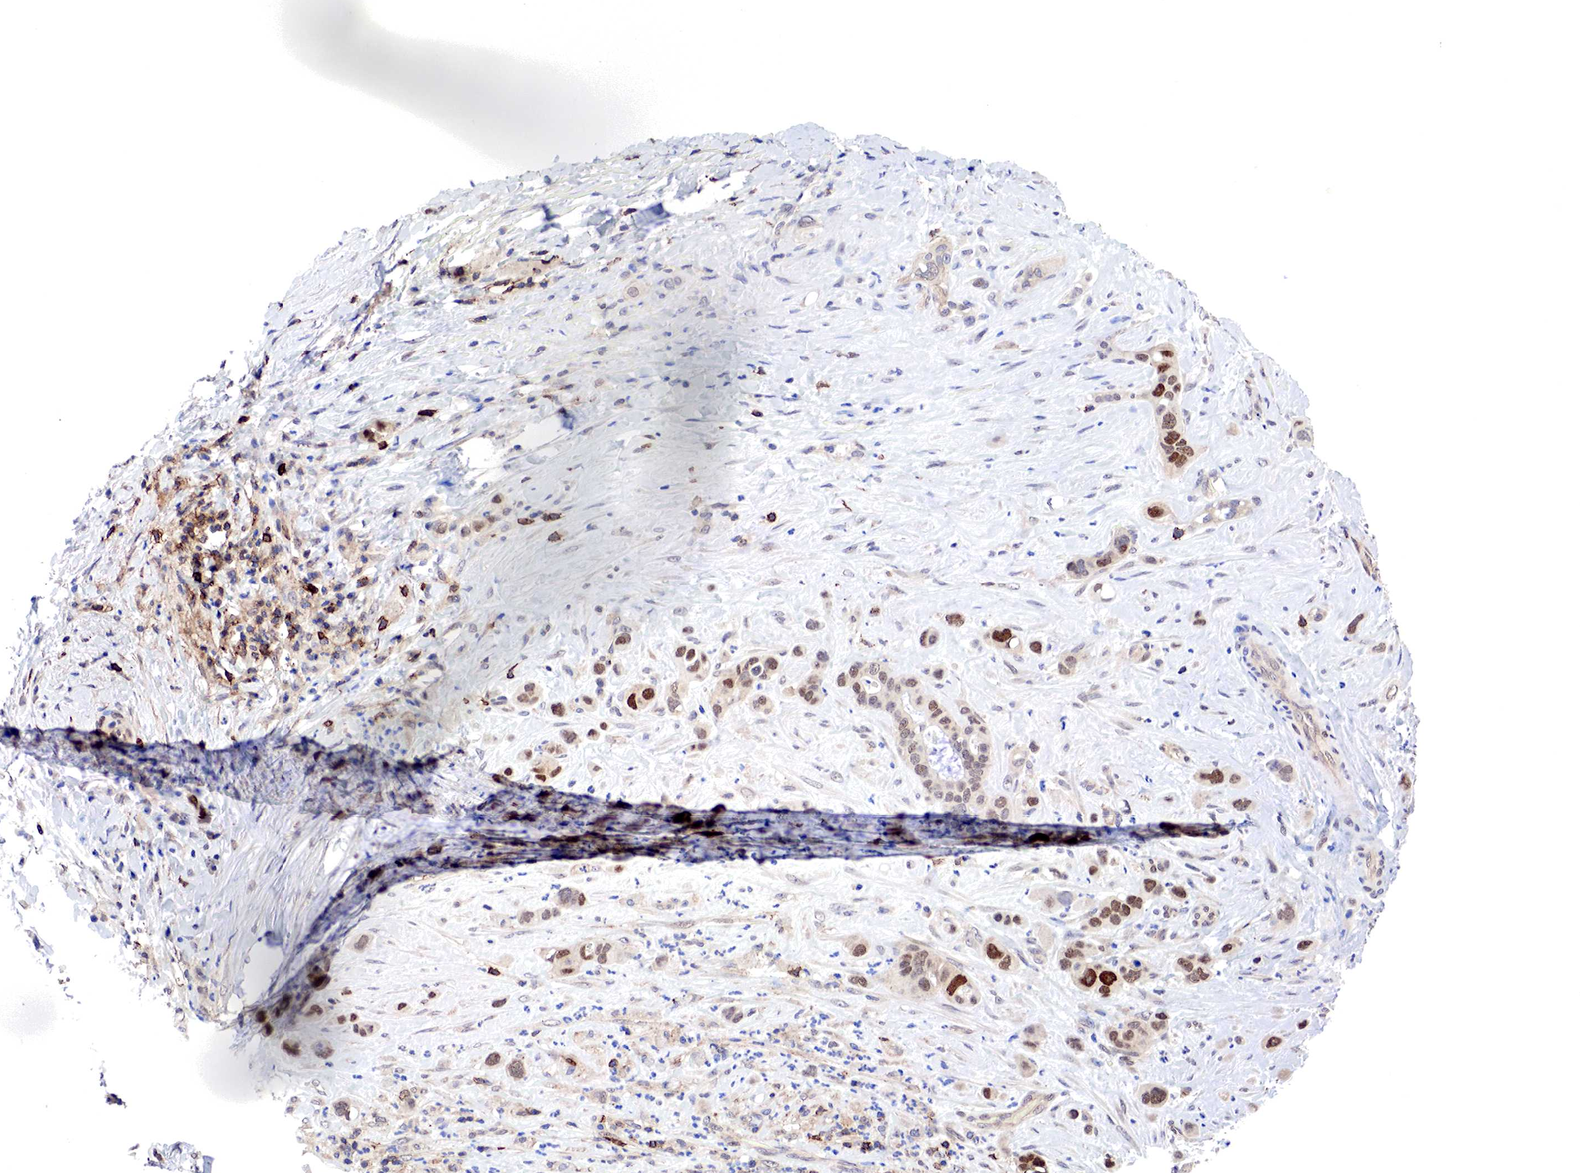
{"staining": {"intensity": "moderate", "quantity": "25%-75%", "location": "cytoplasmic/membranous,nuclear"}, "tissue": "liver cancer", "cell_type": "Tumor cells", "image_type": "cancer", "snomed": [{"axis": "morphology", "description": "Cholangiocarcinoma"}, {"axis": "topography", "description": "Liver"}], "caption": "Immunohistochemical staining of human cholangiocarcinoma (liver) exhibits medium levels of moderate cytoplasmic/membranous and nuclear protein expression in approximately 25%-75% of tumor cells. (DAB IHC, brown staining for protein, blue staining for nuclei).", "gene": "PABIR2", "patient": {"sex": "female", "age": 79}}